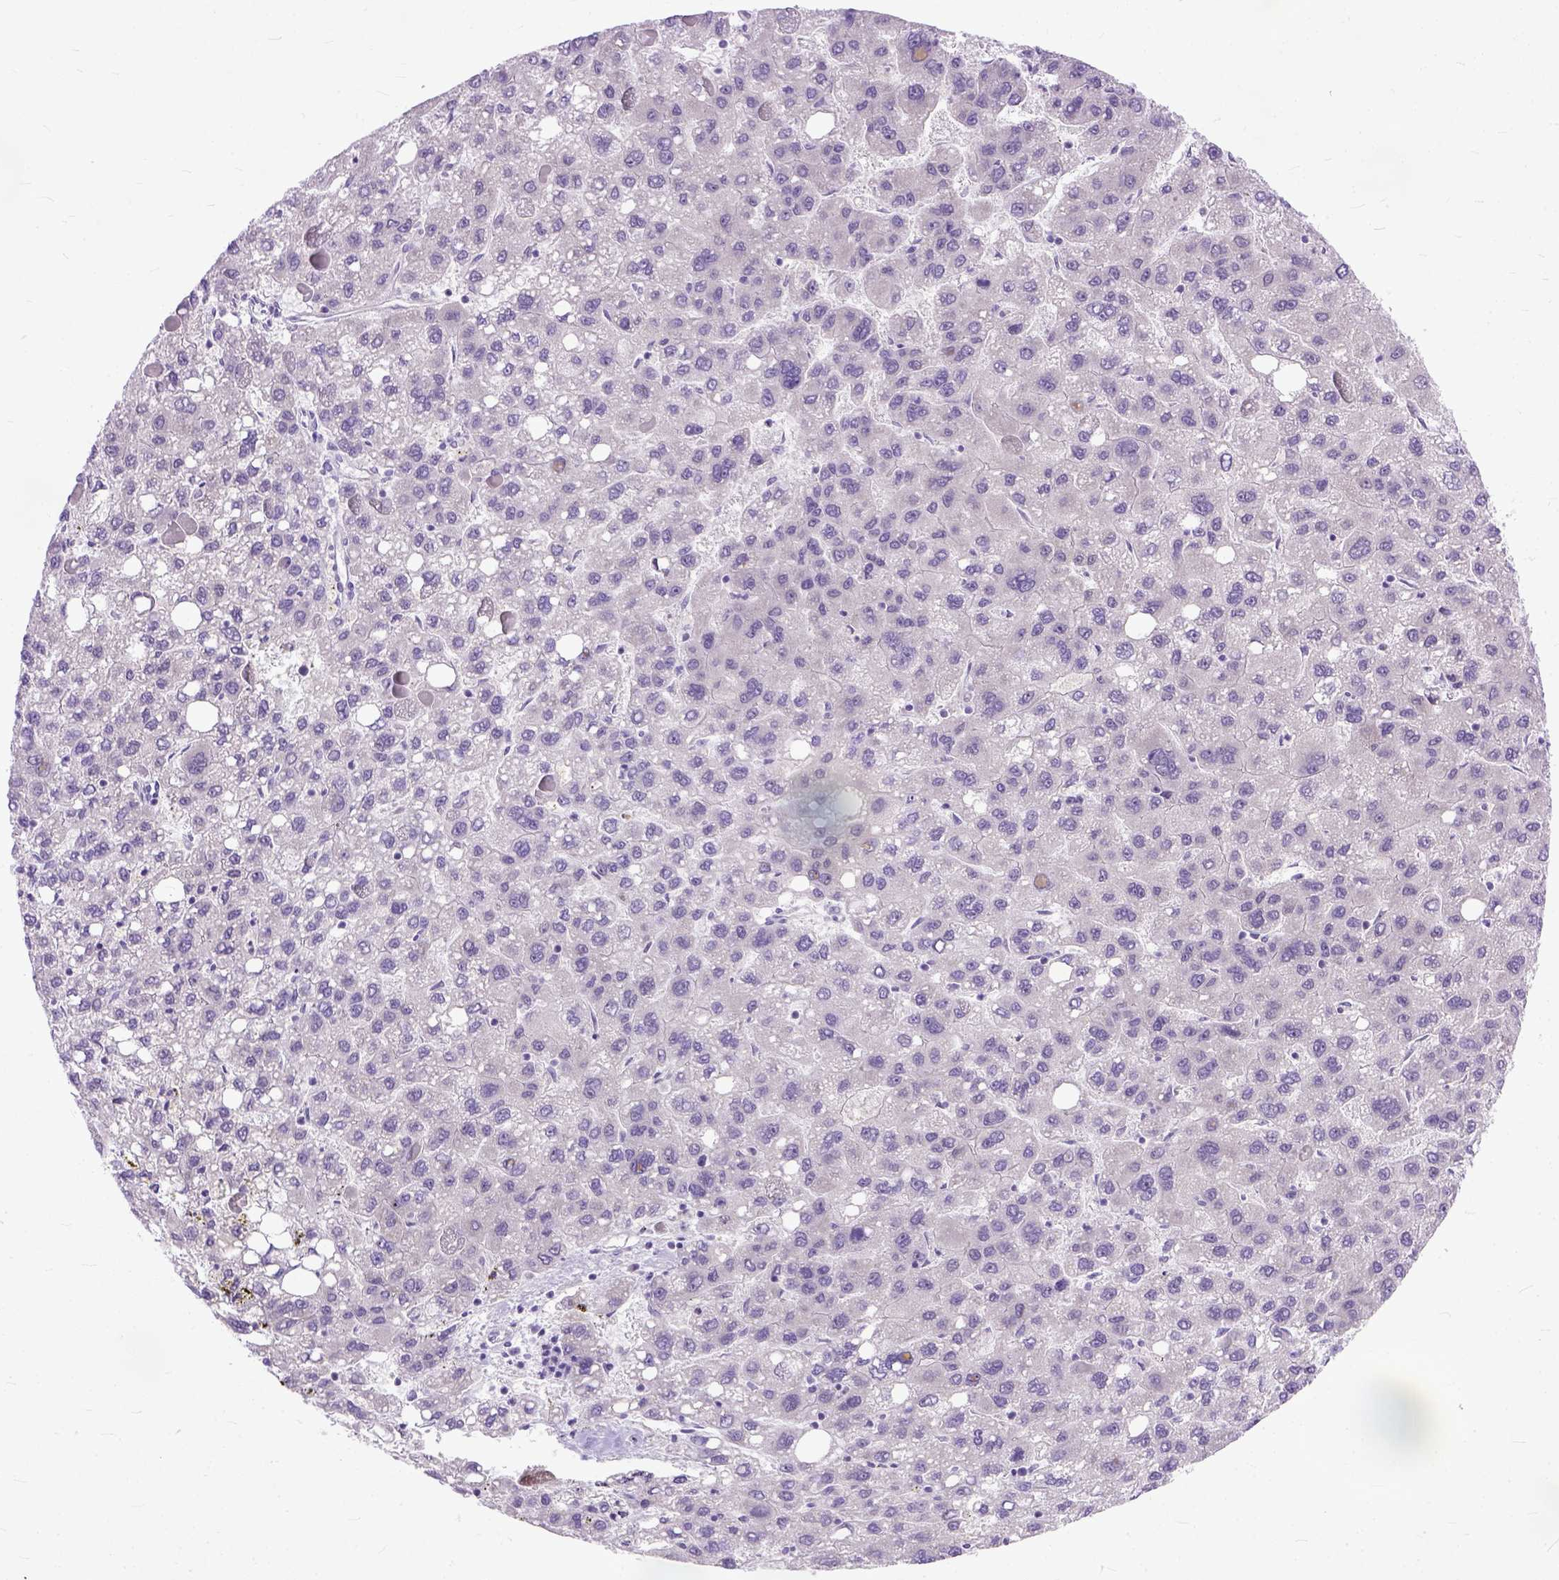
{"staining": {"intensity": "negative", "quantity": "none", "location": "none"}, "tissue": "liver cancer", "cell_type": "Tumor cells", "image_type": "cancer", "snomed": [{"axis": "morphology", "description": "Carcinoma, Hepatocellular, NOS"}, {"axis": "topography", "description": "Liver"}], "caption": "Image shows no significant protein positivity in tumor cells of liver hepatocellular carcinoma.", "gene": "TCEAL7", "patient": {"sex": "female", "age": 82}}